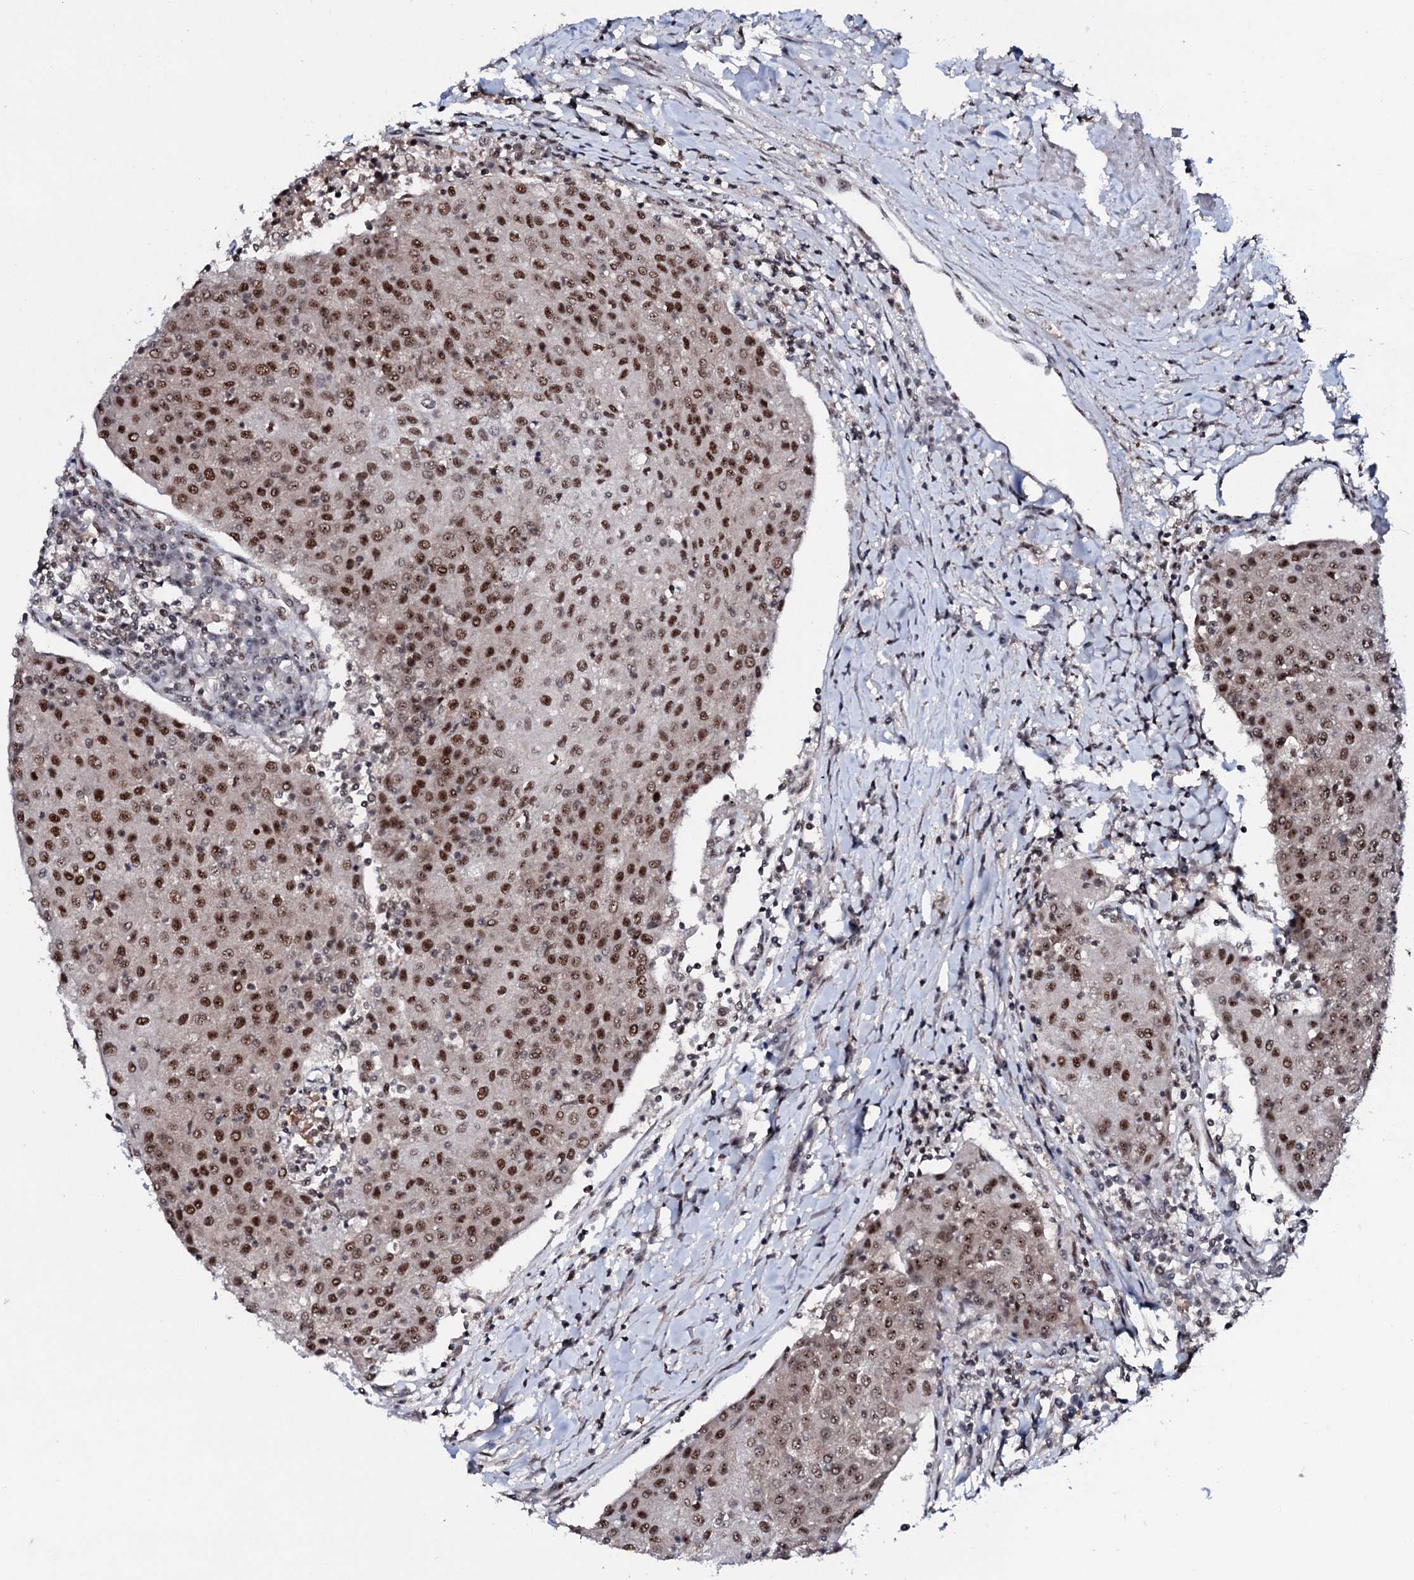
{"staining": {"intensity": "moderate", "quantity": ">75%", "location": "nuclear"}, "tissue": "urothelial cancer", "cell_type": "Tumor cells", "image_type": "cancer", "snomed": [{"axis": "morphology", "description": "Urothelial carcinoma, High grade"}, {"axis": "topography", "description": "Urinary bladder"}], "caption": "The immunohistochemical stain highlights moderate nuclear staining in tumor cells of urothelial cancer tissue. (Brightfield microscopy of DAB IHC at high magnification).", "gene": "PRPF18", "patient": {"sex": "female", "age": 85}}